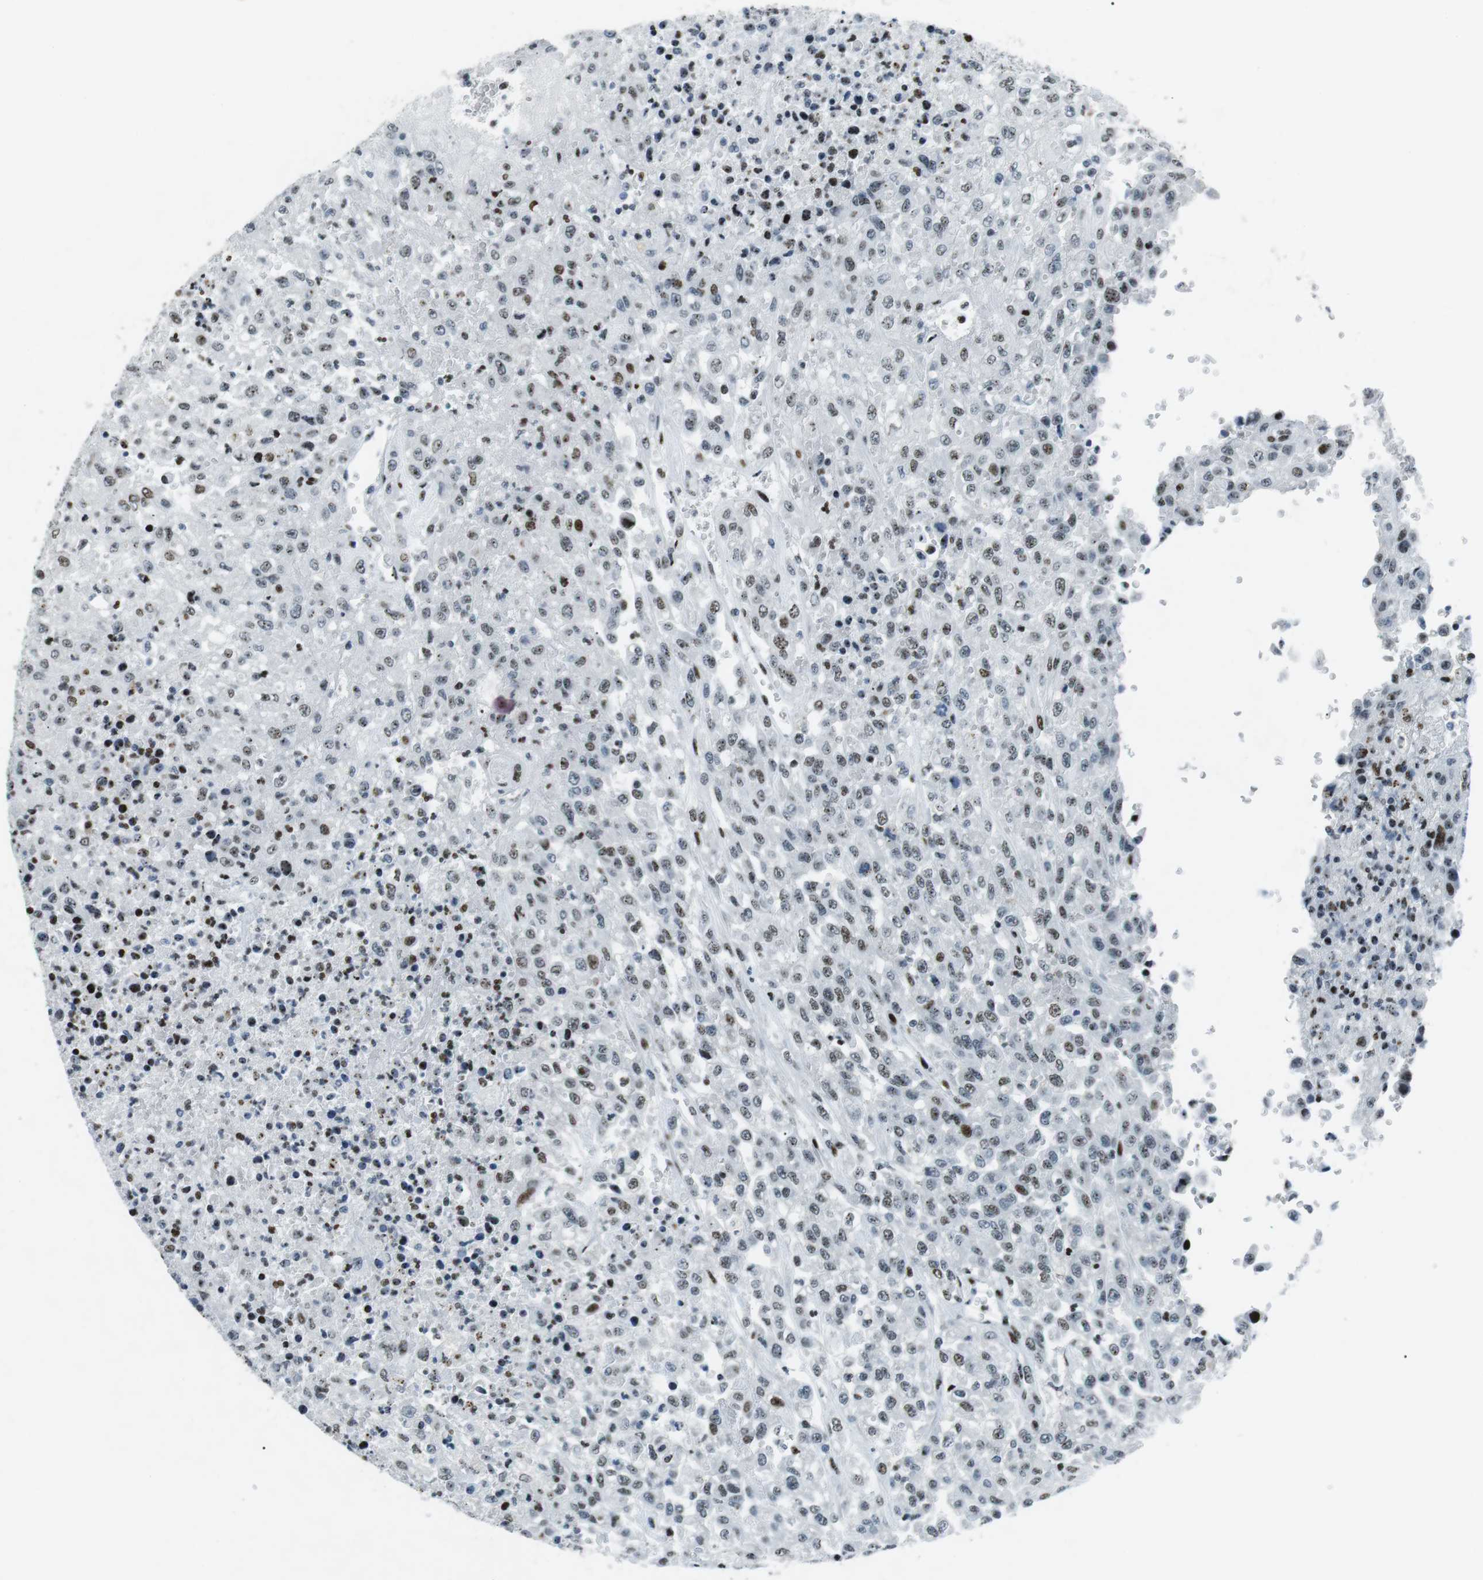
{"staining": {"intensity": "weak", "quantity": ">75%", "location": "nuclear"}, "tissue": "urothelial cancer", "cell_type": "Tumor cells", "image_type": "cancer", "snomed": [{"axis": "morphology", "description": "Urothelial carcinoma, High grade"}, {"axis": "topography", "description": "Urinary bladder"}], "caption": "High-grade urothelial carcinoma tissue exhibits weak nuclear positivity in approximately >75% of tumor cells, visualized by immunohistochemistry.", "gene": "PML", "patient": {"sex": "male", "age": 46}}